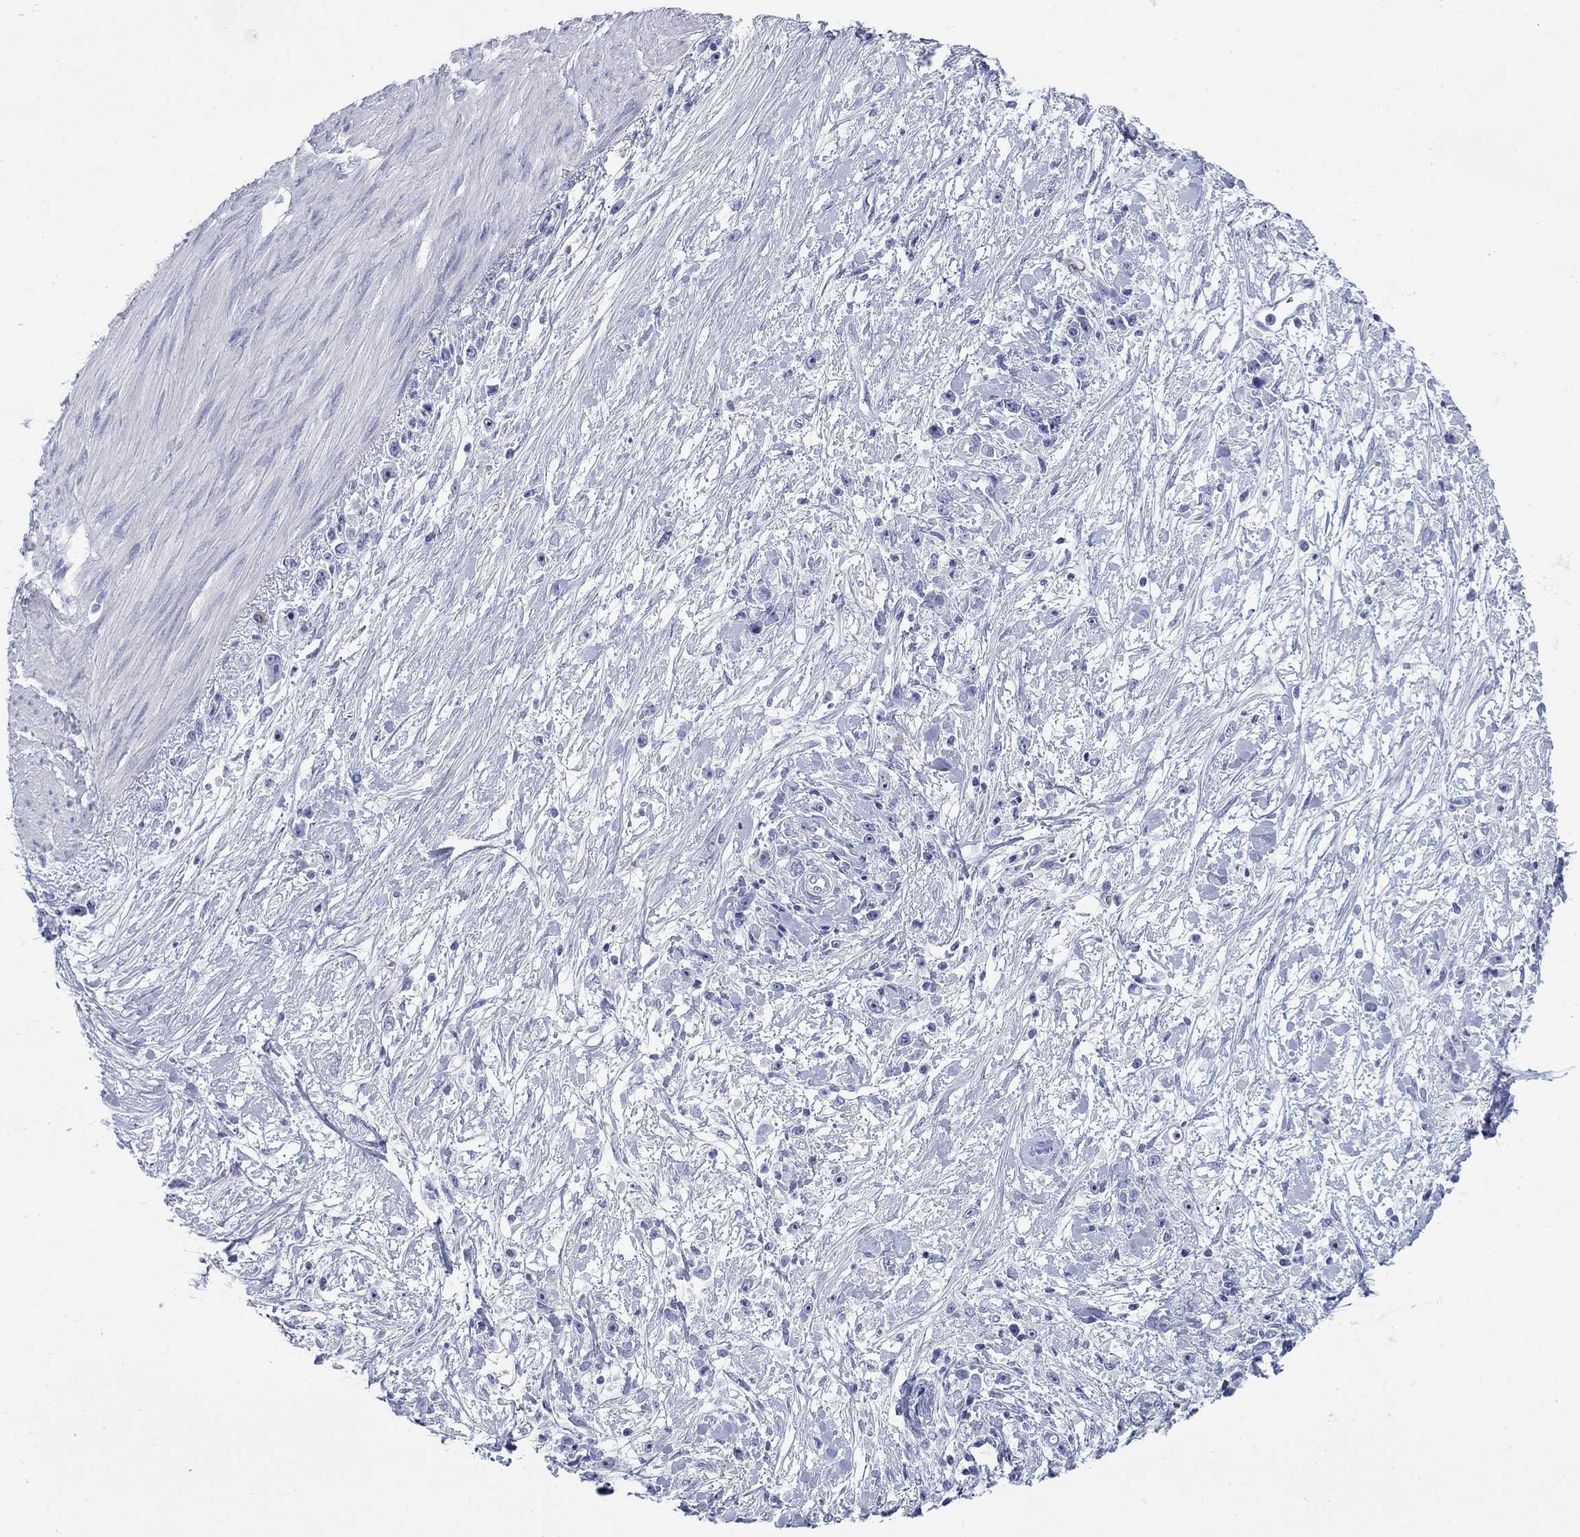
{"staining": {"intensity": "negative", "quantity": "none", "location": "none"}, "tissue": "stomach cancer", "cell_type": "Tumor cells", "image_type": "cancer", "snomed": [{"axis": "morphology", "description": "Adenocarcinoma, NOS"}, {"axis": "topography", "description": "Stomach"}], "caption": "An image of human stomach cancer (adenocarcinoma) is negative for staining in tumor cells. (DAB (3,3'-diaminobenzidine) IHC visualized using brightfield microscopy, high magnification).", "gene": "IGF2BP3", "patient": {"sex": "female", "age": 59}}